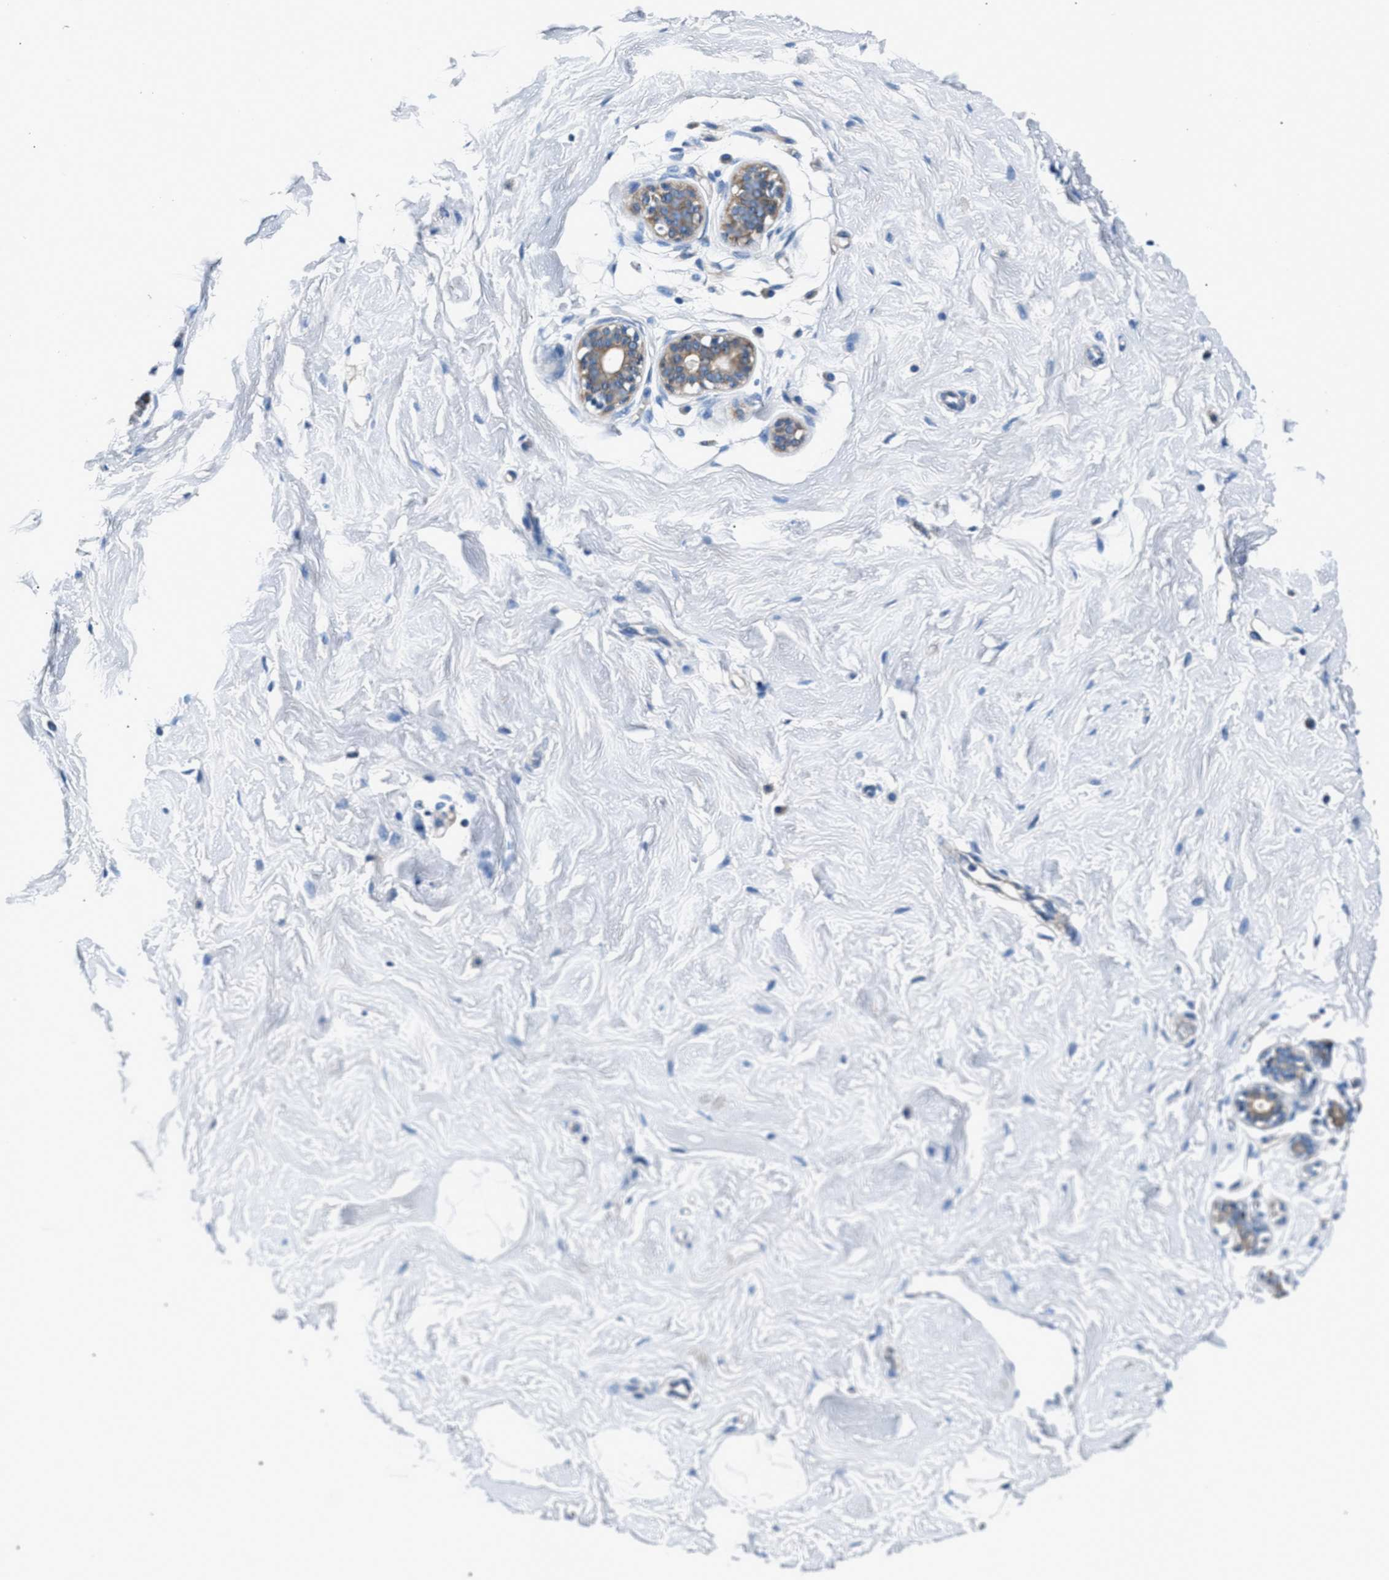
{"staining": {"intensity": "negative", "quantity": "none", "location": "none"}, "tissue": "breast", "cell_type": "Adipocytes", "image_type": "normal", "snomed": [{"axis": "morphology", "description": "Normal tissue, NOS"}, {"axis": "topography", "description": "Breast"}], "caption": "Breast was stained to show a protein in brown. There is no significant staining in adipocytes. The staining is performed using DAB brown chromogen with nuclei counter-stained in using hematoxylin.", "gene": "CDRT4", "patient": {"sex": "female", "age": 23}}